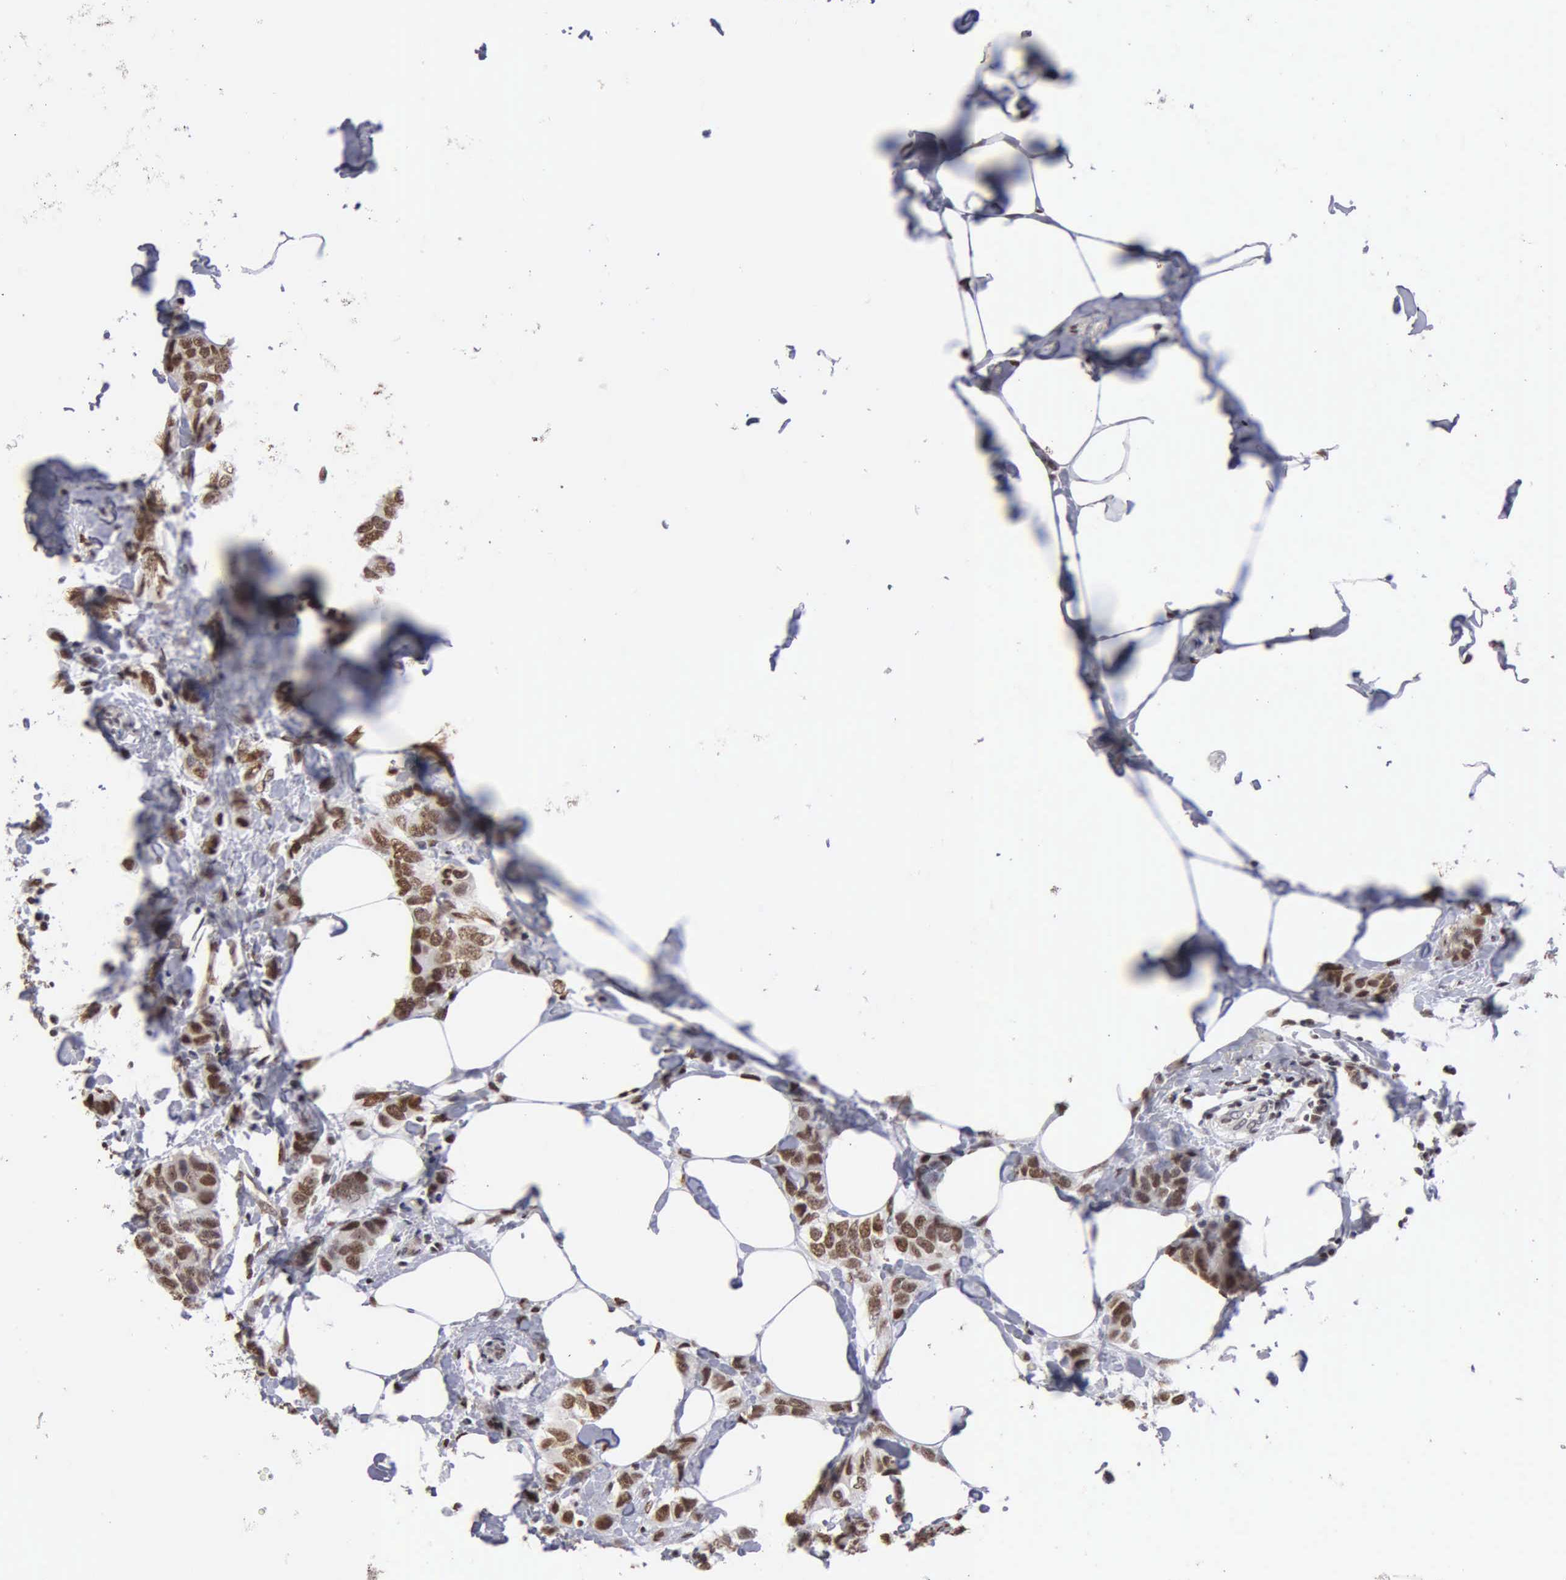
{"staining": {"intensity": "strong", "quantity": ">75%", "location": "nuclear"}, "tissue": "breast cancer", "cell_type": "Tumor cells", "image_type": "cancer", "snomed": [{"axis": "morphology", "description": "Normal tissue, NOS"}, {"axis": "morphology", "description": "Duct carcinoma"}, {"axis": "topography", "description": "Breast"}], "caption": "Protein analysis of breast invasive ductal carcinoma tissue reveals strong nuclear staining in approximately >75% of tumor cells. Nuclei are stained in blue.", "gene": "CCNG1", "patient": {"sex": "female", "age": 50}}